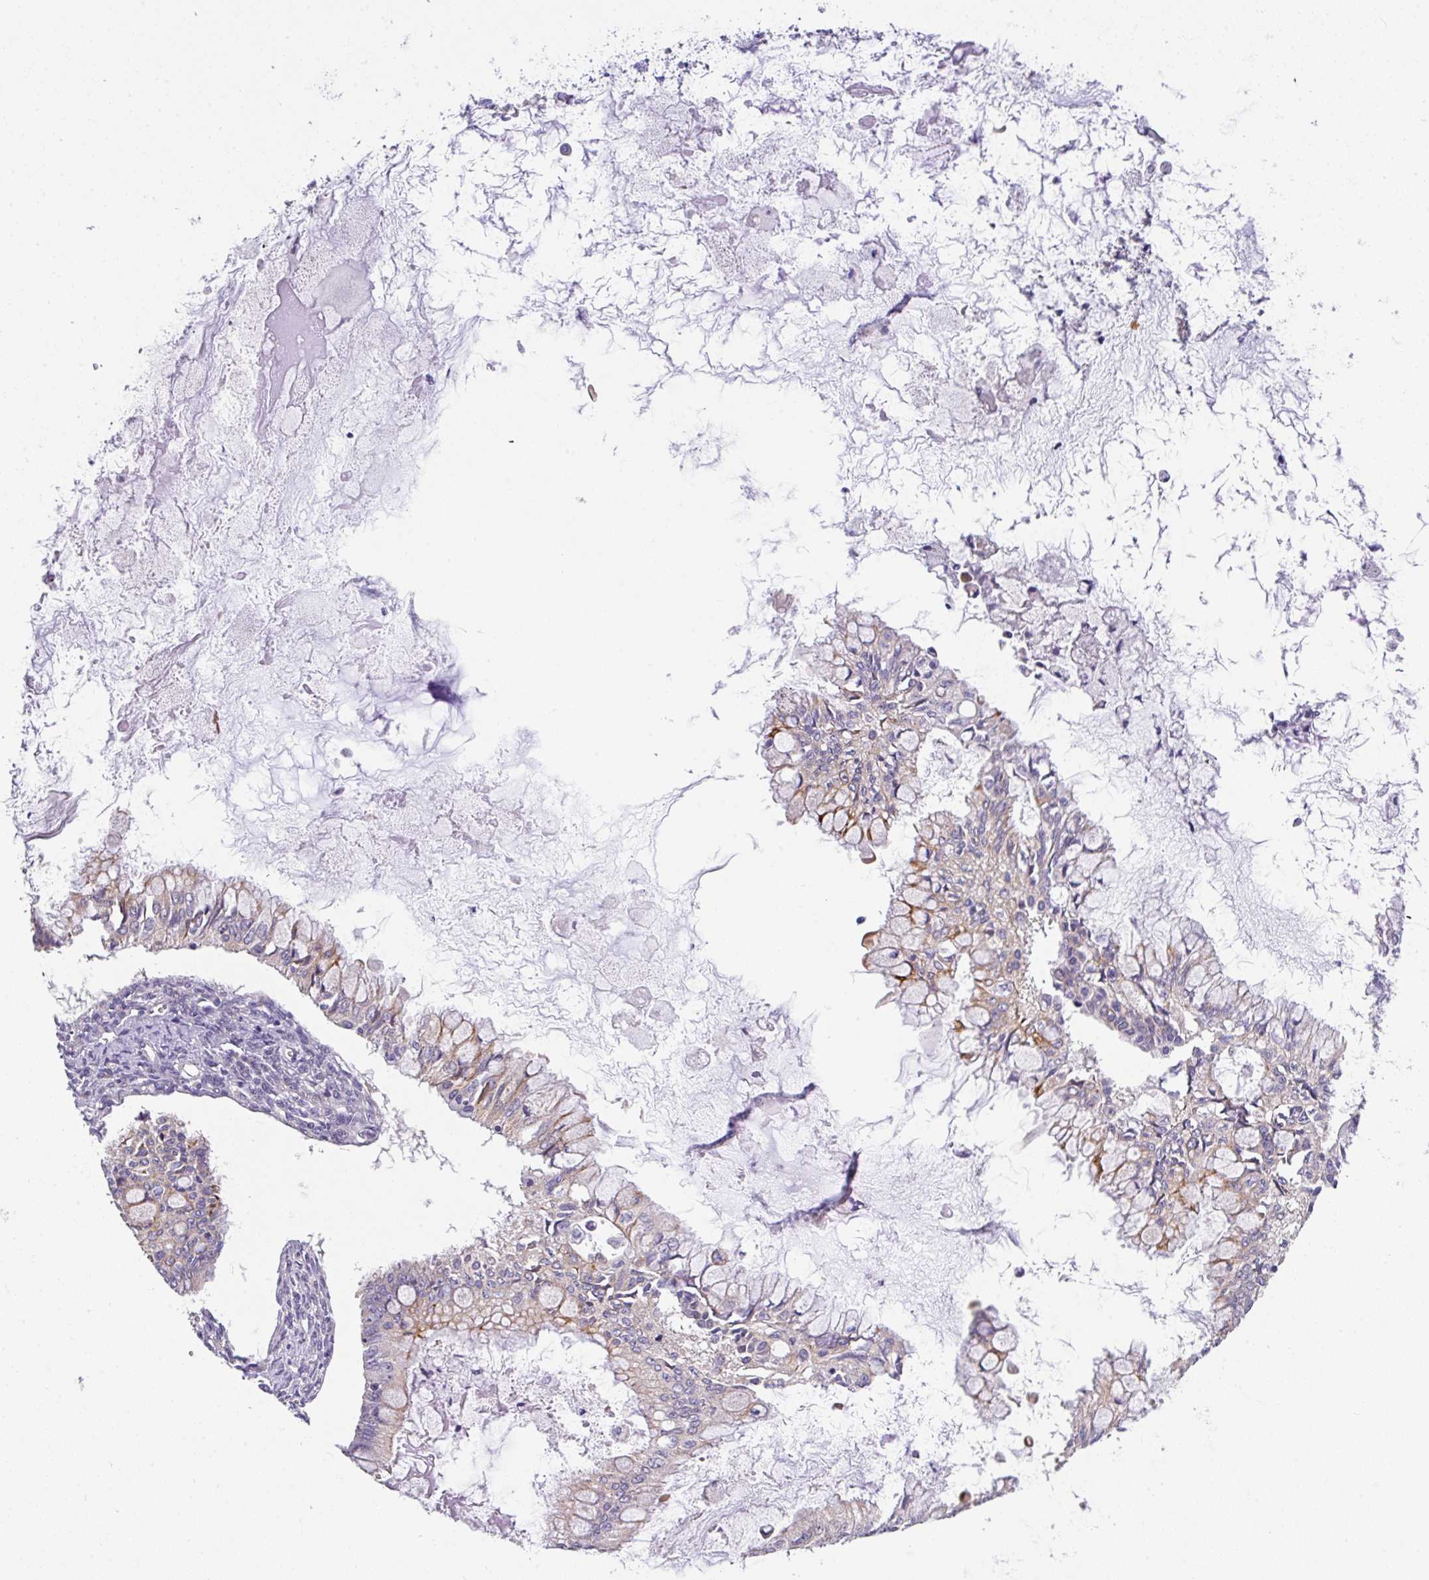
{"staining": {"intensity": "moderate", "quantity": "<25%", "location": "cytoplasmic/membranous"}, "tissue": "ovarian cancer", "cell_type": "Tumor cells", "image_type": "cancer", "snomed": [{"axis": "morphology", "description": "Cystadenocarcinoma, mucinous, NOS"}, {"axis": "topography", "description": "Ovary"}], "caption": "DAB immunohistochemical staining of mucinous cystadenocarcinoma (ovarian) displays moderate cytoplasmic/membranous protein staining in about <25% of tumor cells. Immunohistochemistry (ihc) stains the protein of interest in brown and the nuclei are stained blue.", "gene": "EPN3", "patient": {"sex": "female", "age": 34}}